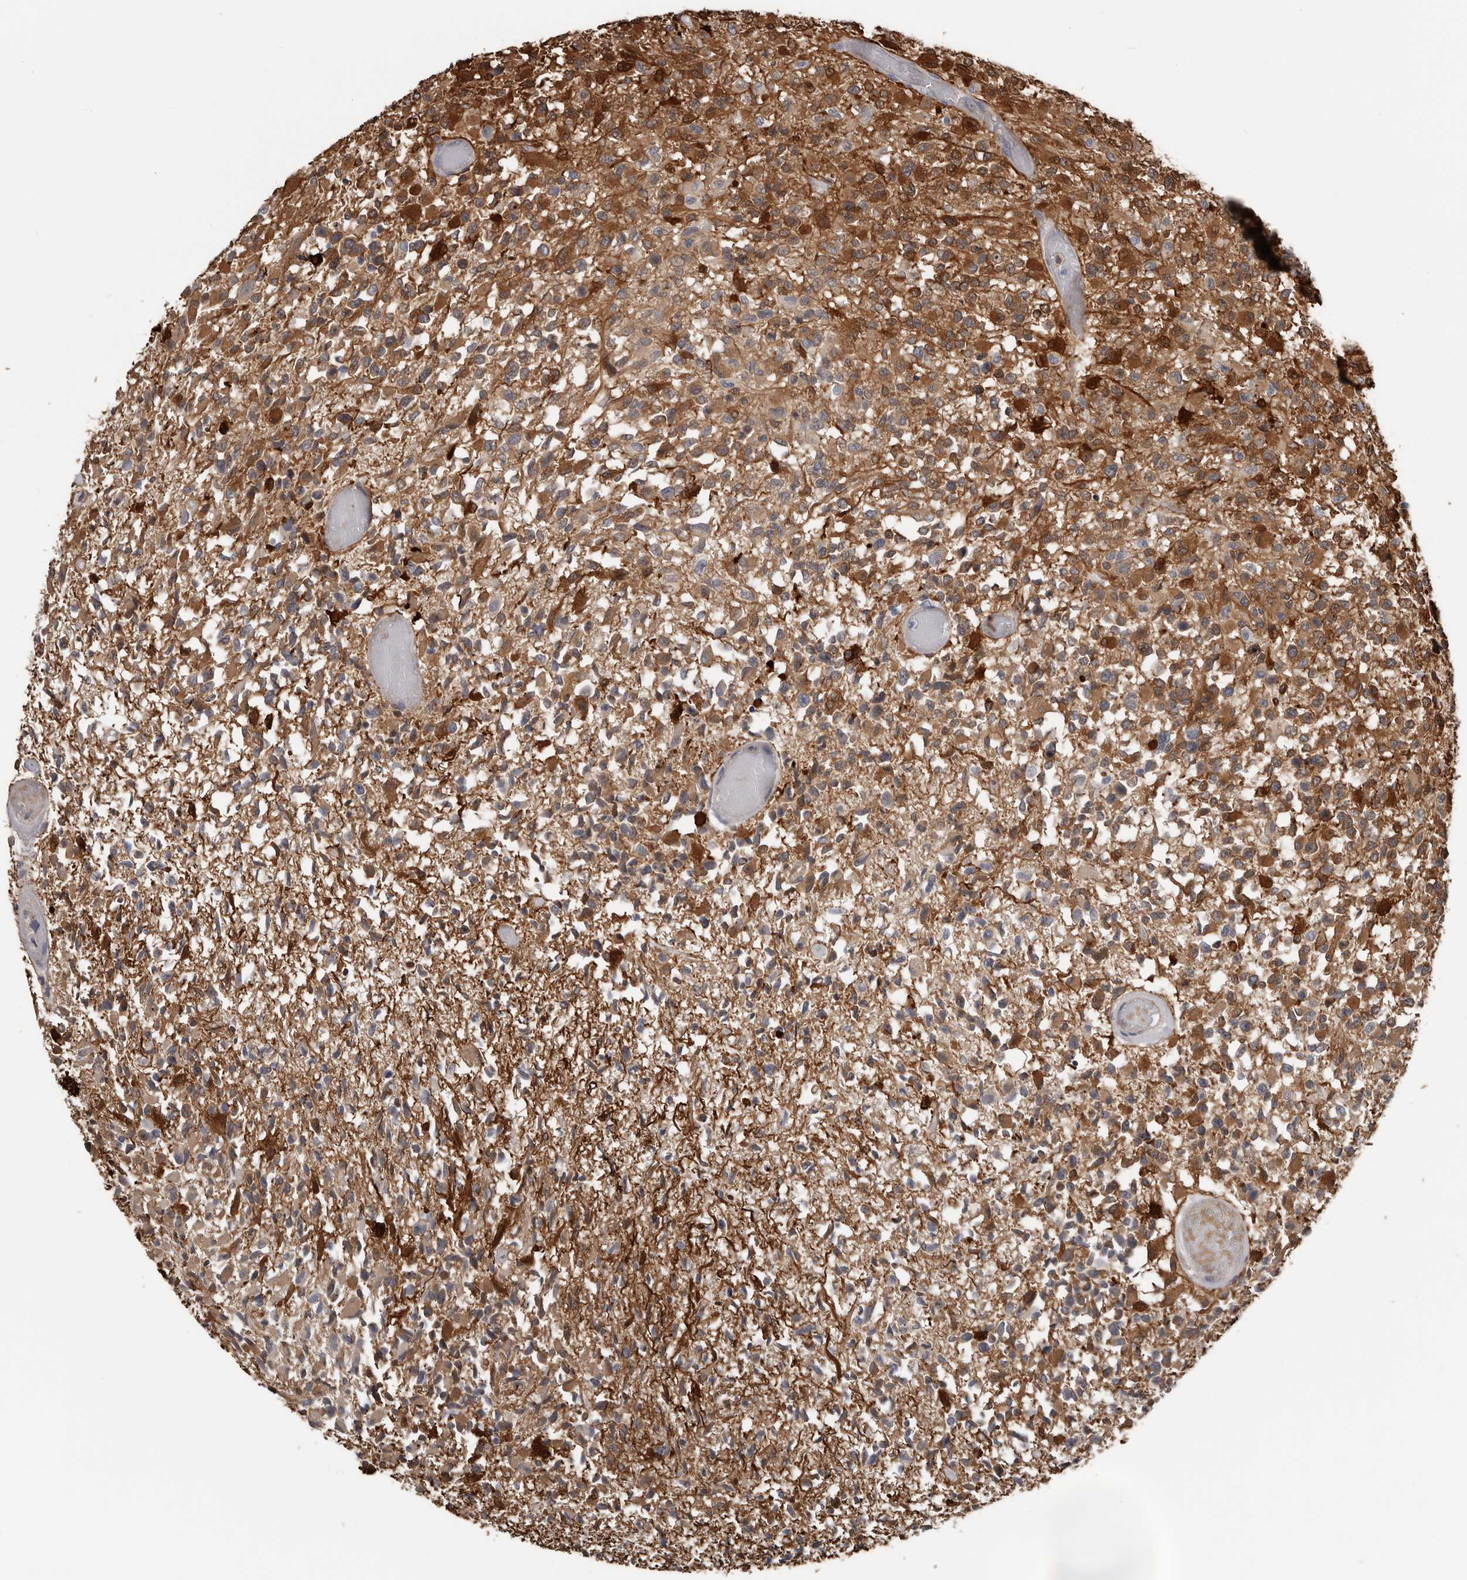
{"staining": {"intensity": "moderate", "quantity": "25%-75%", "location": "cytoplasmic/membranous,nuclear"}, "tissue": "glioma", "cell_type": "Tumor cells", "image_type": "cancer", "snomed": [{"axis": "morphology", "description": "Glioma, malignant, High grade"}, {"axis": "morphology", "description": "Glioblastoma, NOS"}, {"axis": "topography", "description": "Brain"}], "caption": "Moderate cytoplasmic/membranous and nuclear staining for a protein is seen in approximately 25%-75% of tumor cells of glioma using immunohistochemistry (IHC).", "gene": "FABP7", "patient": {"sex": "male", "age": 60}}